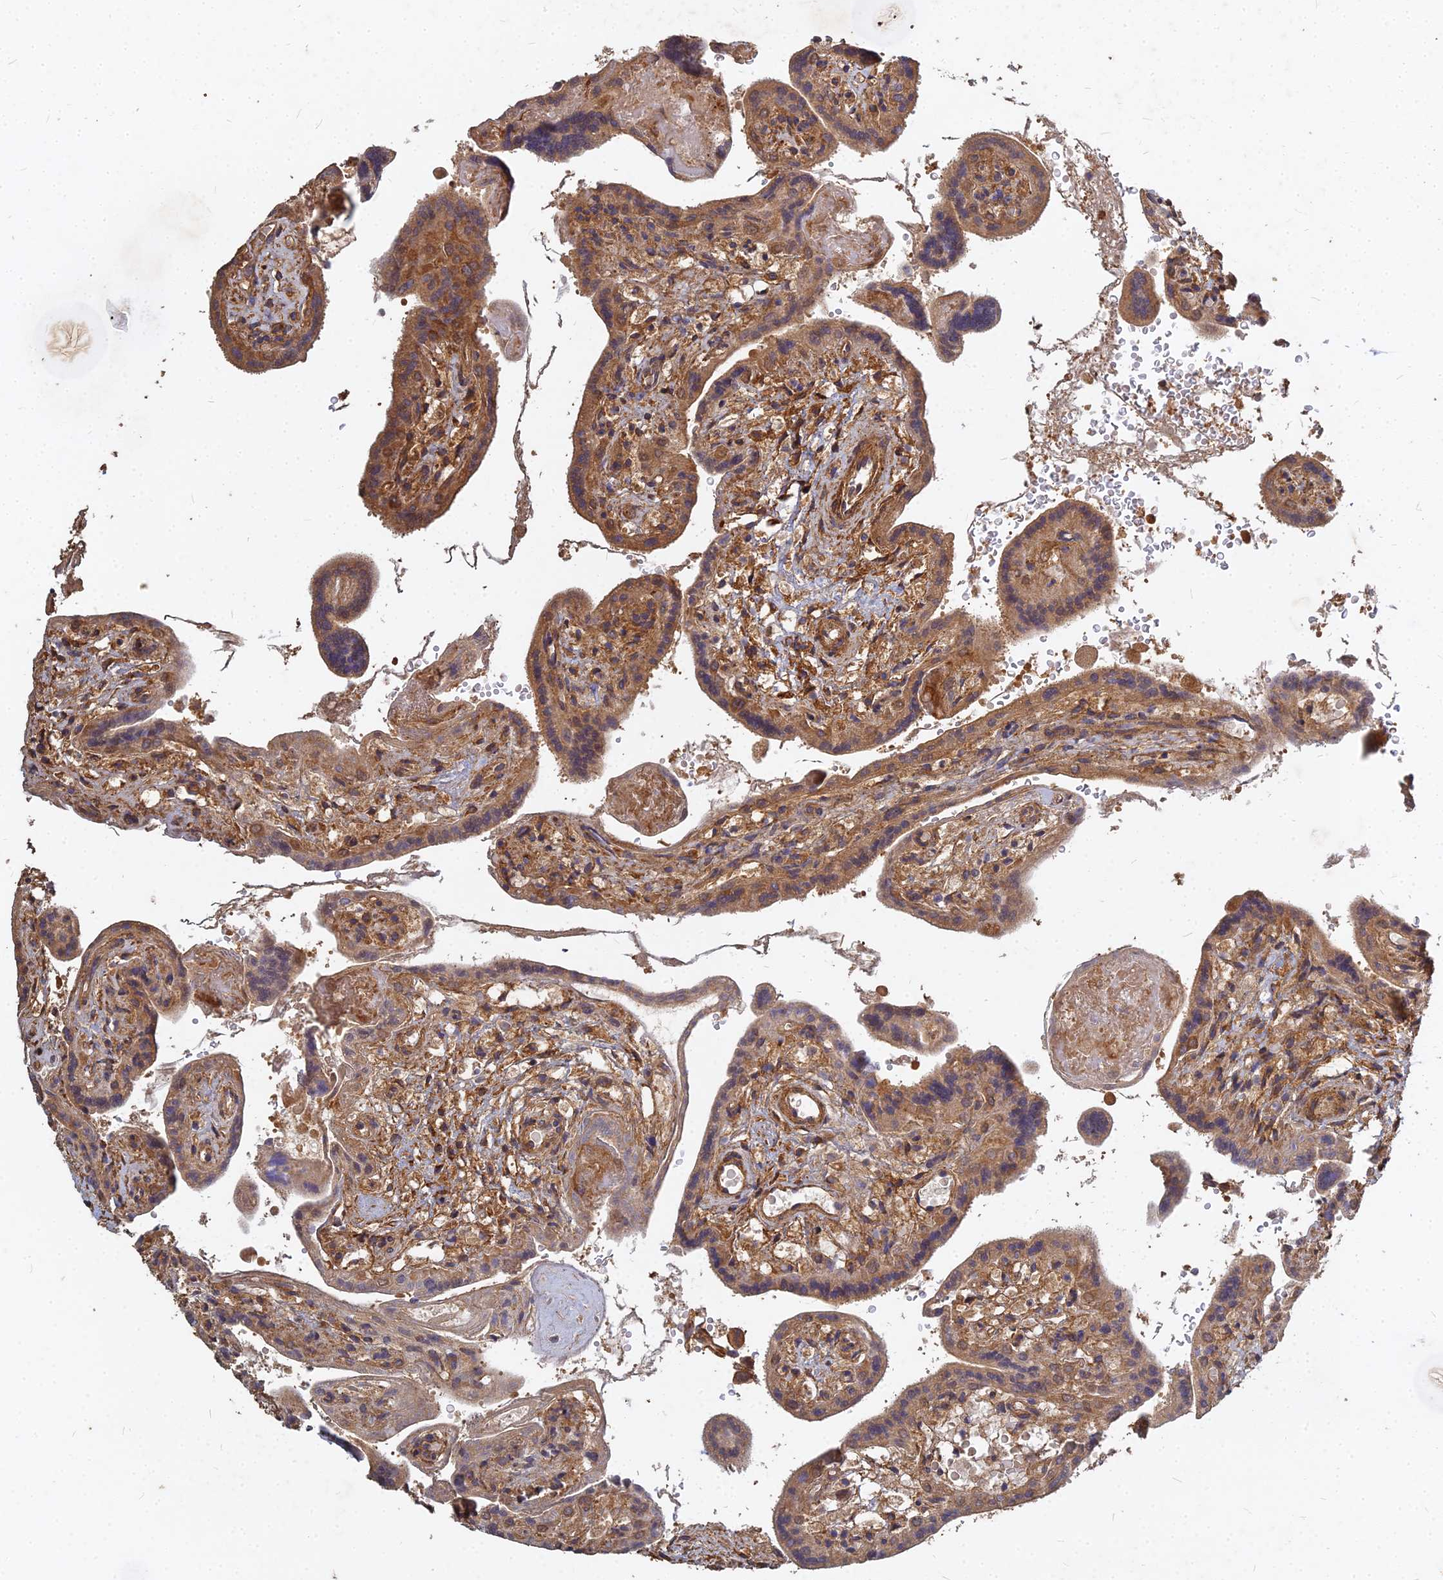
{"staining": {"intensity": "moderate", "quantity": ">75%", "location": "cytoplasmic/membranous"}, "tissue": "placenta", "cell_type": "Decidual cells", "image_type": "normal", "snomed": [{"axis": "morphology", "description": "Normal tissue, NOS"}, {"axis": "topography", "description": "Placenta"}], "caption": "Moderate cytoplasmic/membranous expression for a protein is identified in about >75% of decidual cells of benign placenta using immunohistochemistry.", "gene": "UBE2W", "patient": {"sex": "female", "age": 37}}